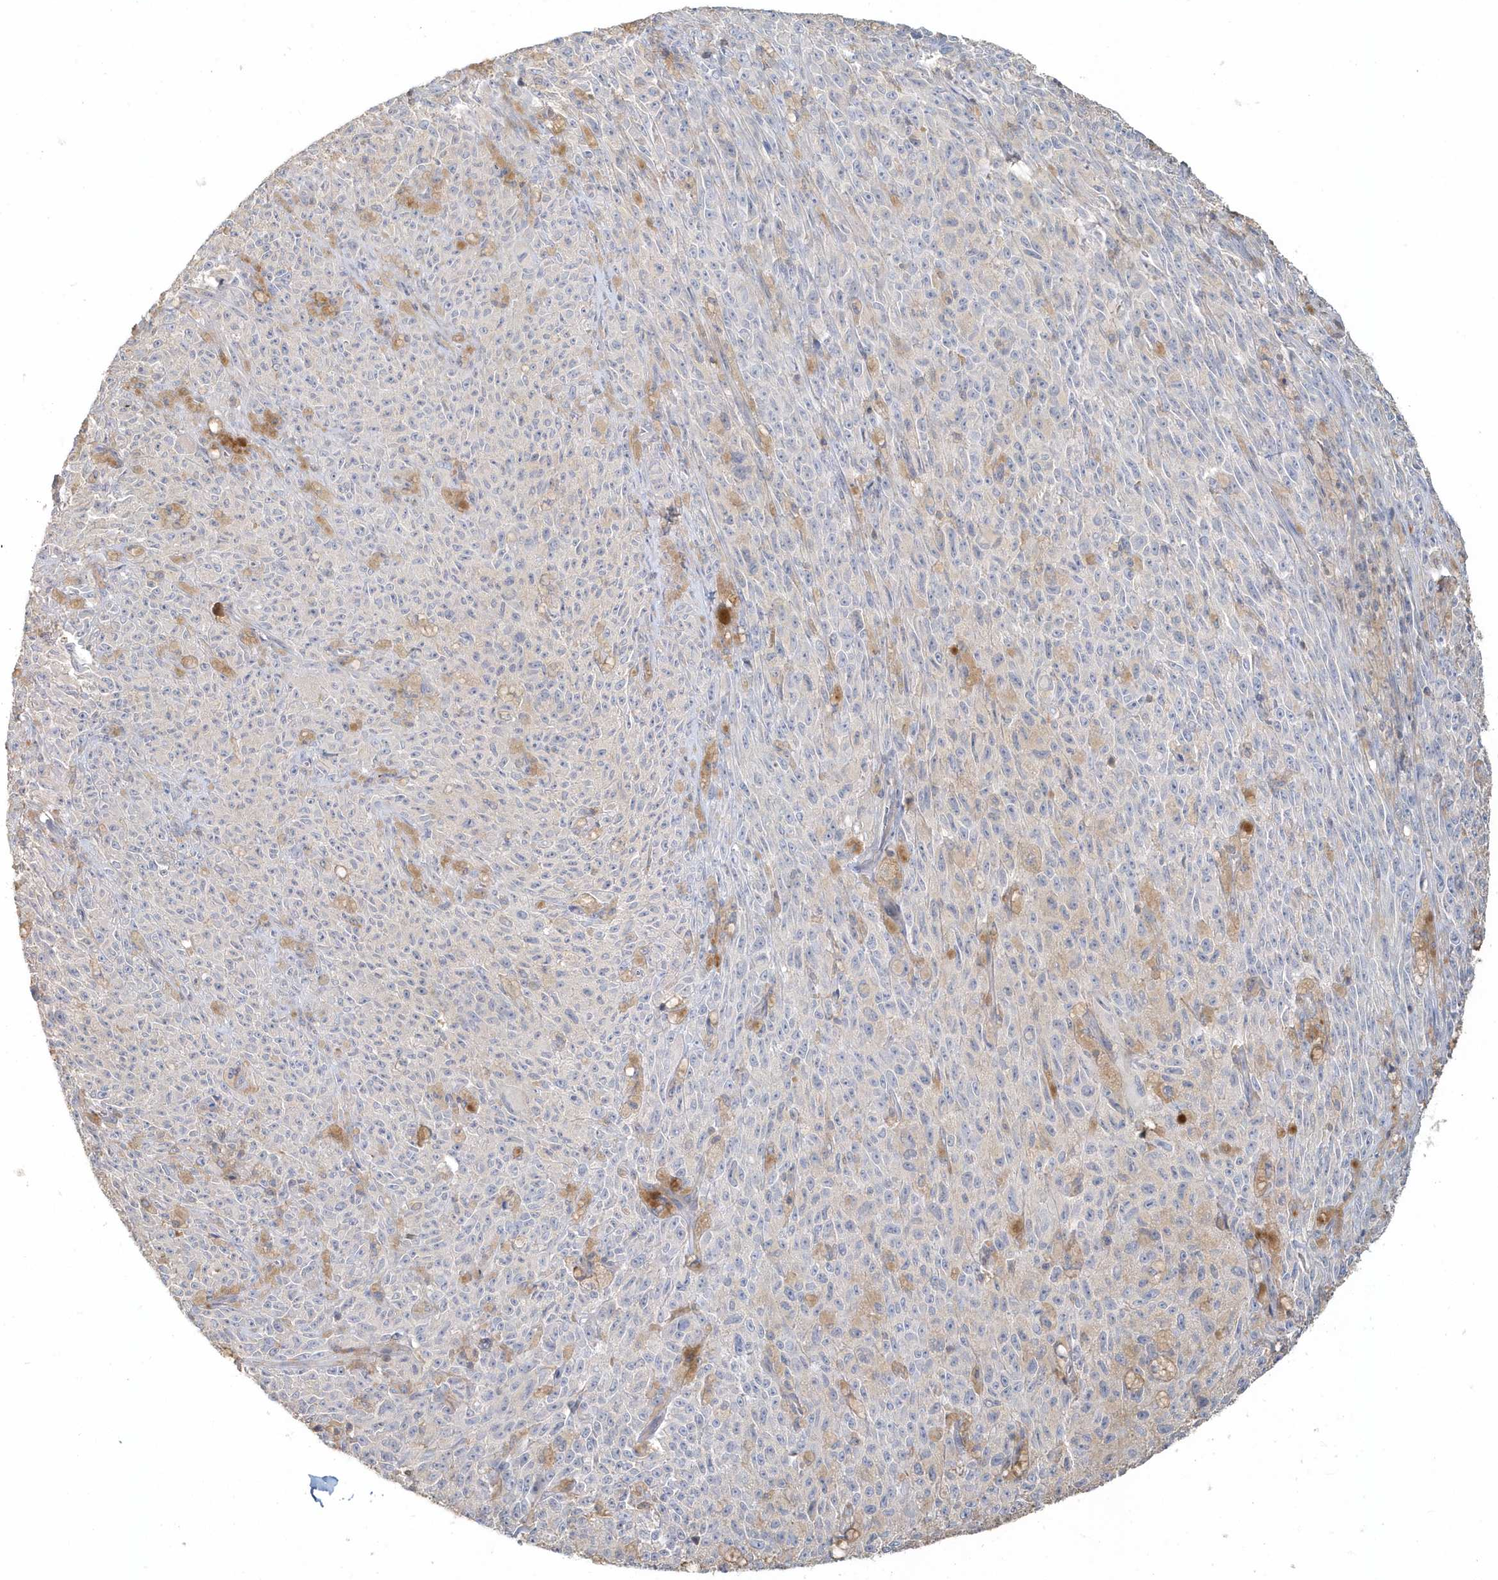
{"staining": {"intensity": "negative", "quantity": "none", "location": "none"}, "tissue": "melanoma", "cell_type": "Tumor cells", "image_type": "cancer", "snomed": [{"axis": "morphology", "description": "Malignant melanoma, NOS"}, {"axis": "topography", "description": "Skin"}], "caption": "This photomicrograph is of malignant melanoma stained with immunohistochemistry to label a protein in brown with the nuclei are counter-stained blue. There is no expression in tumor cells.", "gene": "MMRN1", "patient": {"sex": "female", "age": 82}}